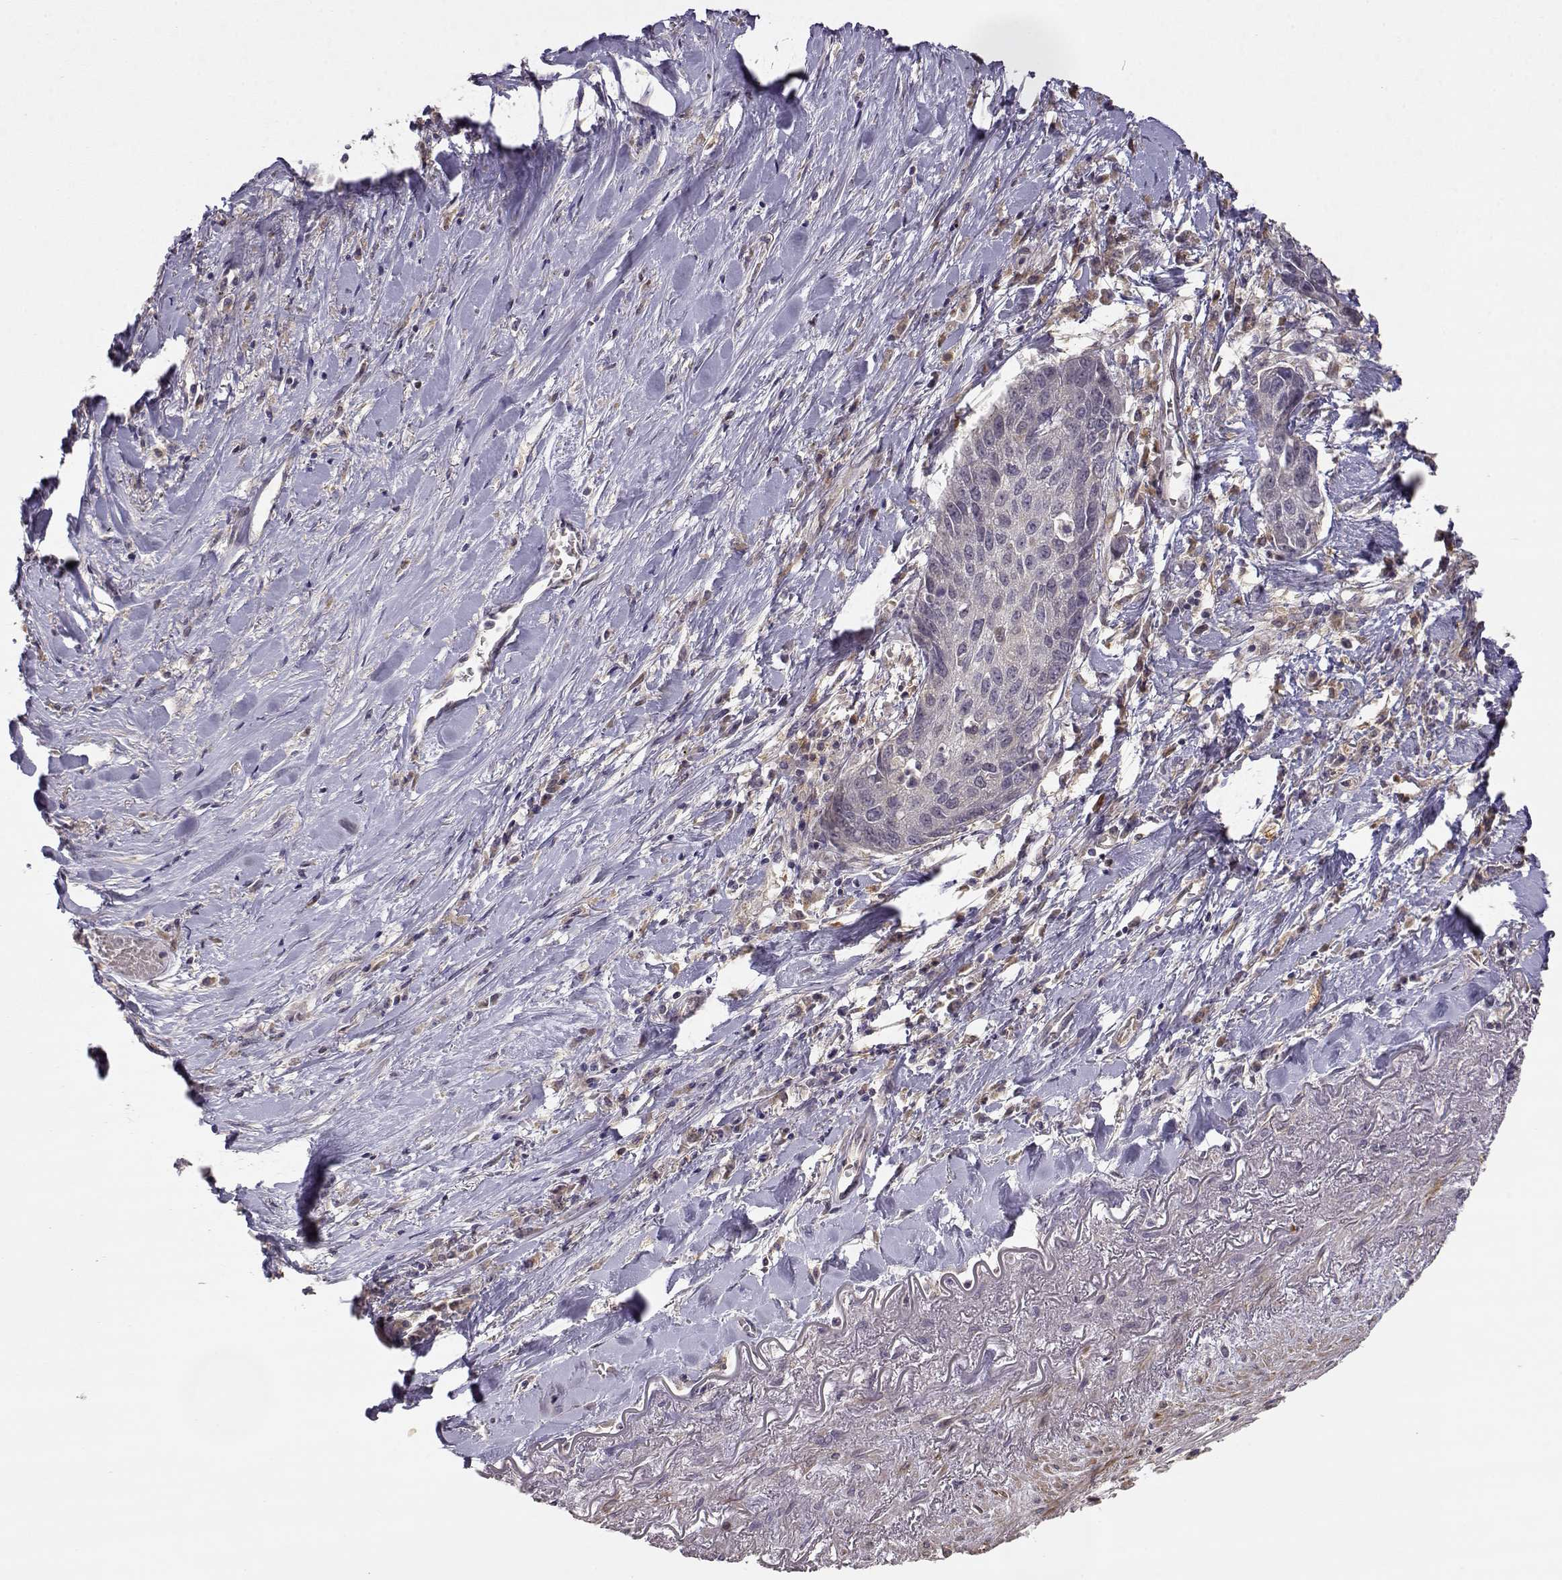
{"staining": {"intensity": "negative", "quantity": "none", "location": "none"}, "tissue": "lung cancer", "cell_type": "Tumor cells", "image_type": "cancer", "snomed": [{"axis": "morphology", "description": "Squamous cell carcinoma, NOS"}, {"axis": "topography", "description": "Lung"}], "caption": "Immunohistochemistry (IHC) of lung squamous cell carcinoma reveals no staining in tumor cells. The staining was performed using DAB (3,3'-diaminobenzidine) to visualize the protein expression in brown, while the nuclei were stained in blue with hematoxylin (Magnification: 20x).", "gene": "CRIM1", "patient": {"sex": "male", "age": 73}}